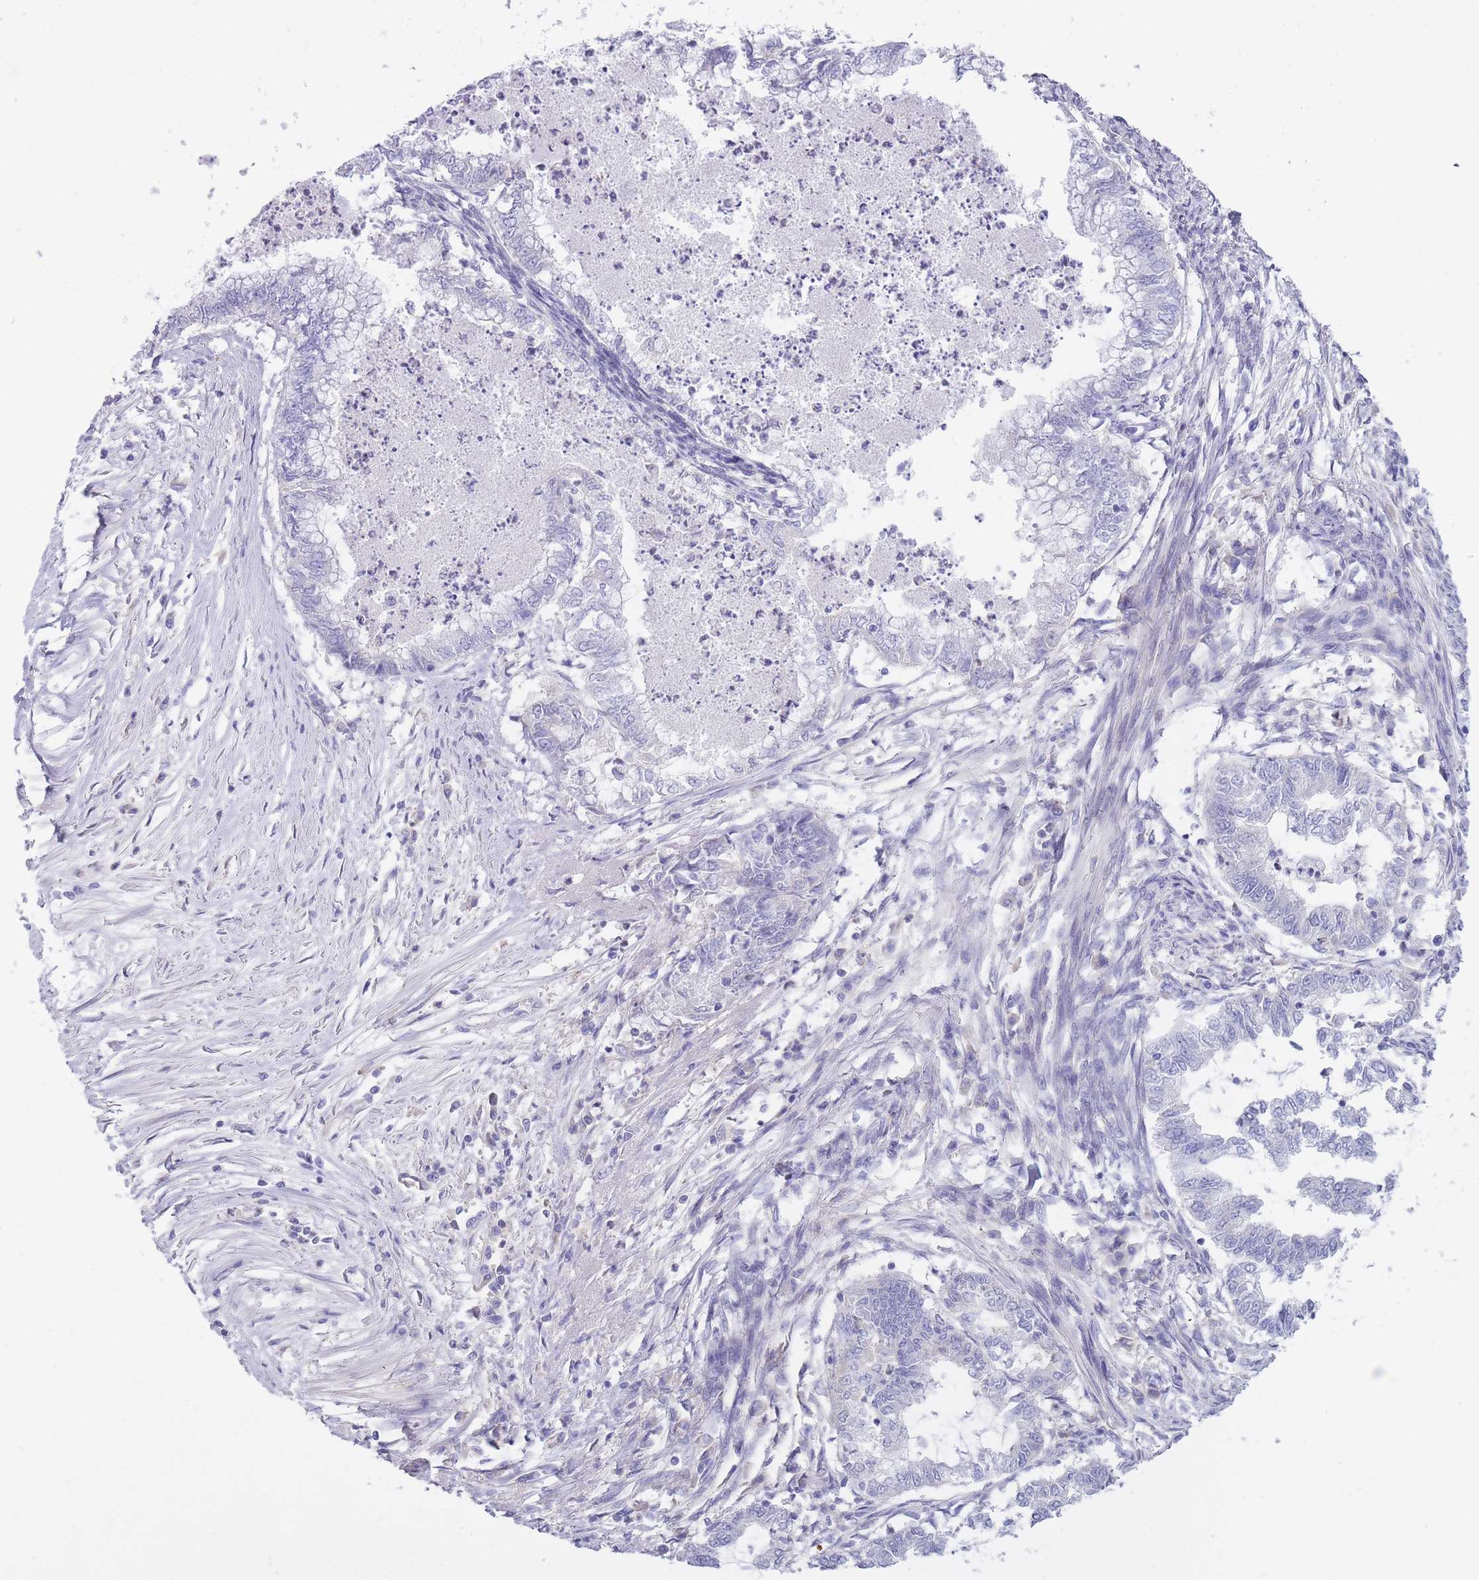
{"staining": {"intensity": "negative", "quantity": "none", "location": "none"}, "tissue": "endometrial cancer", "cell_type": "Tumor cells", "image_type": "cancer", "snomed": [{"axis": "morphology", "description": "Adenocarcinoma, NOS"}, {"axis": "topography", "description": "Endometrium"}], "caption": "Endometrial adenocarcinoma stained for a protein using immunohistochemistry (IHC) demonstrates no staining tumor cells.", "gene": "PRR23B", "patient": {"sex": "female", "age": 79}}